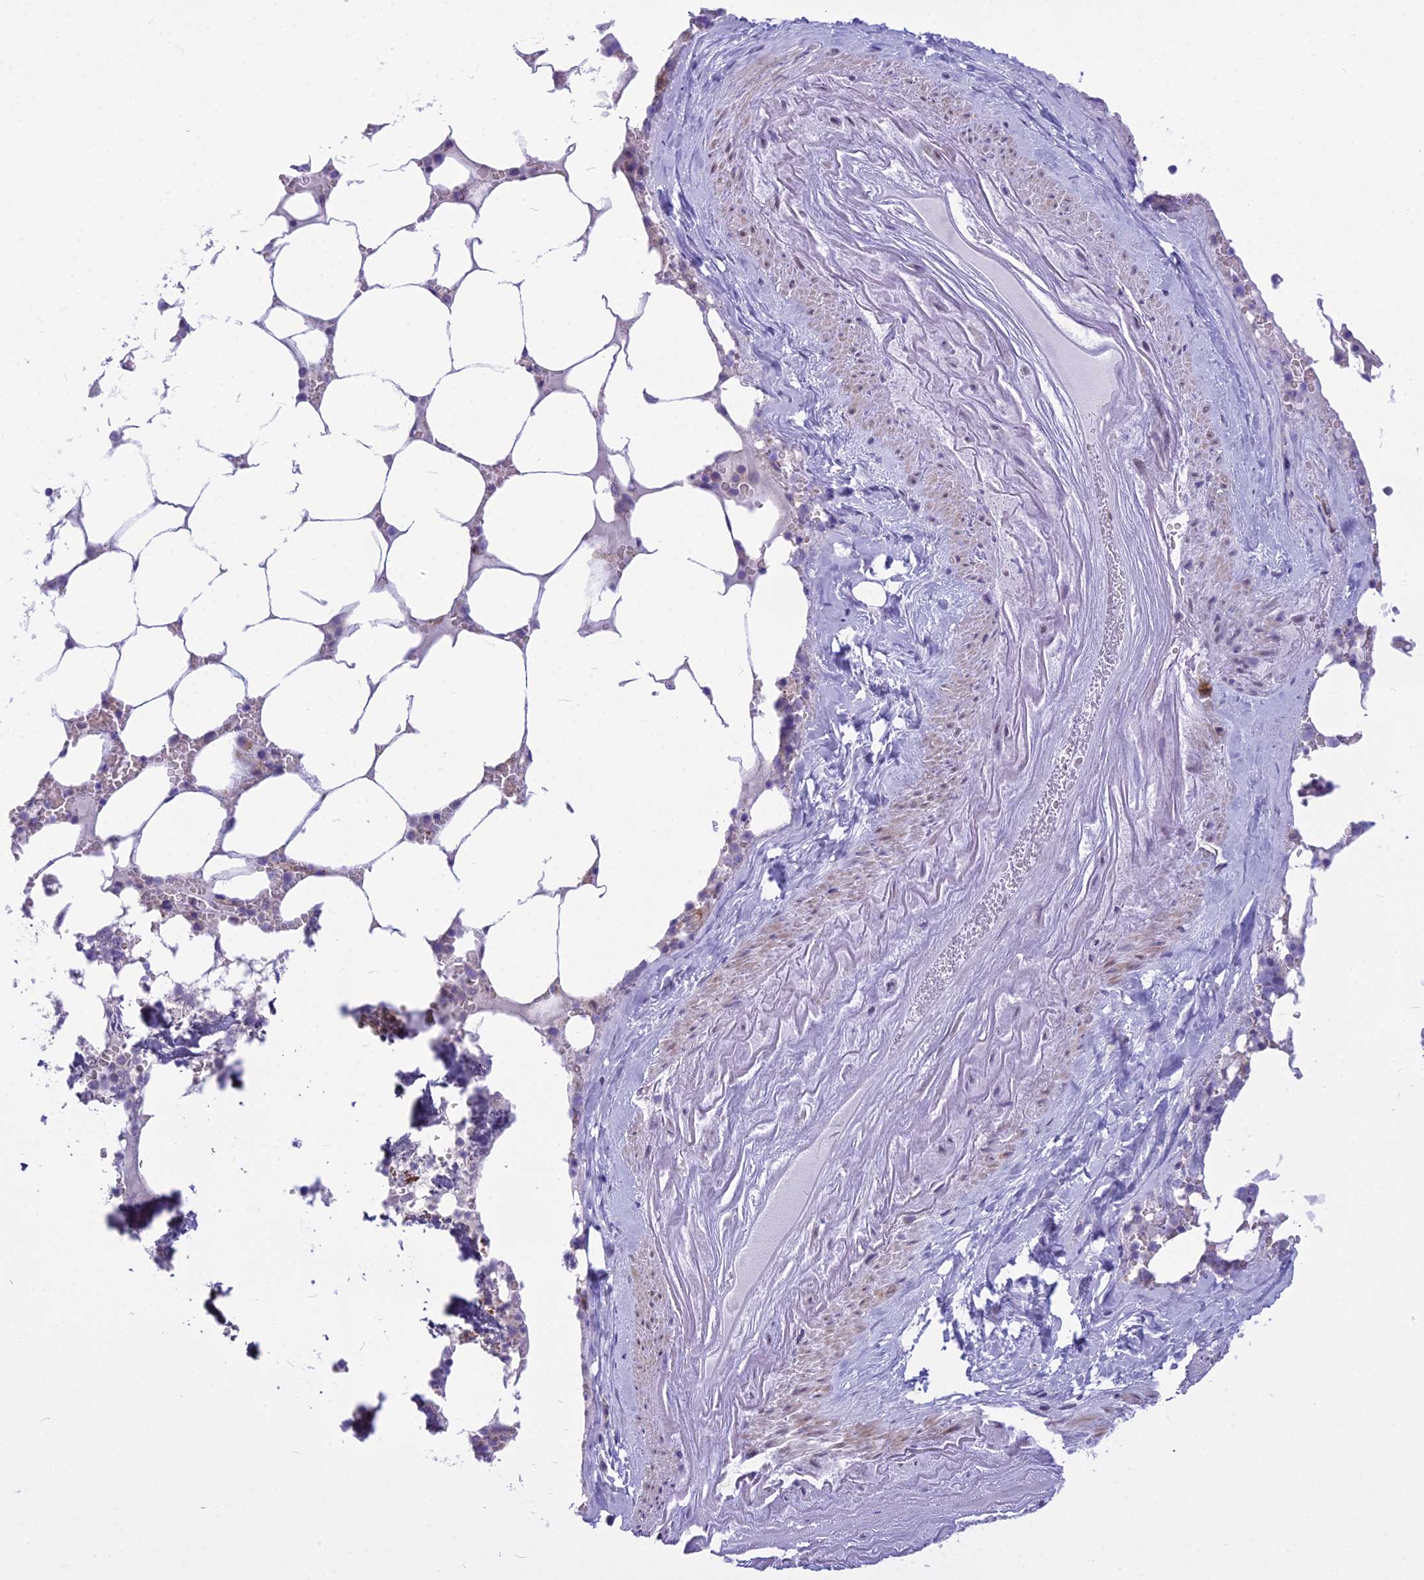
{"staining": {"intensity": "moderate", "quantity": "<25%", "location": "cytoplasmic/membranous"}, "tissue": "bone marrow", "cell_type": "Hematopoietic cells", "image_type": "normal", "snomed": [{"axis": "morphology", "description": "Normal tissue, NOS"}, {"axis": "topography", "description": "Bone marrow"}], "caption": "The micrograph demonstrates immunohistochemical staining of benign bone marrow. There is moderate cytoplasmic/membranous expression is appreciated in approximately <25% of hematopoietic cells.", "gene": "PCDHB14", "patient": {"sex": "male", "age": 64}}